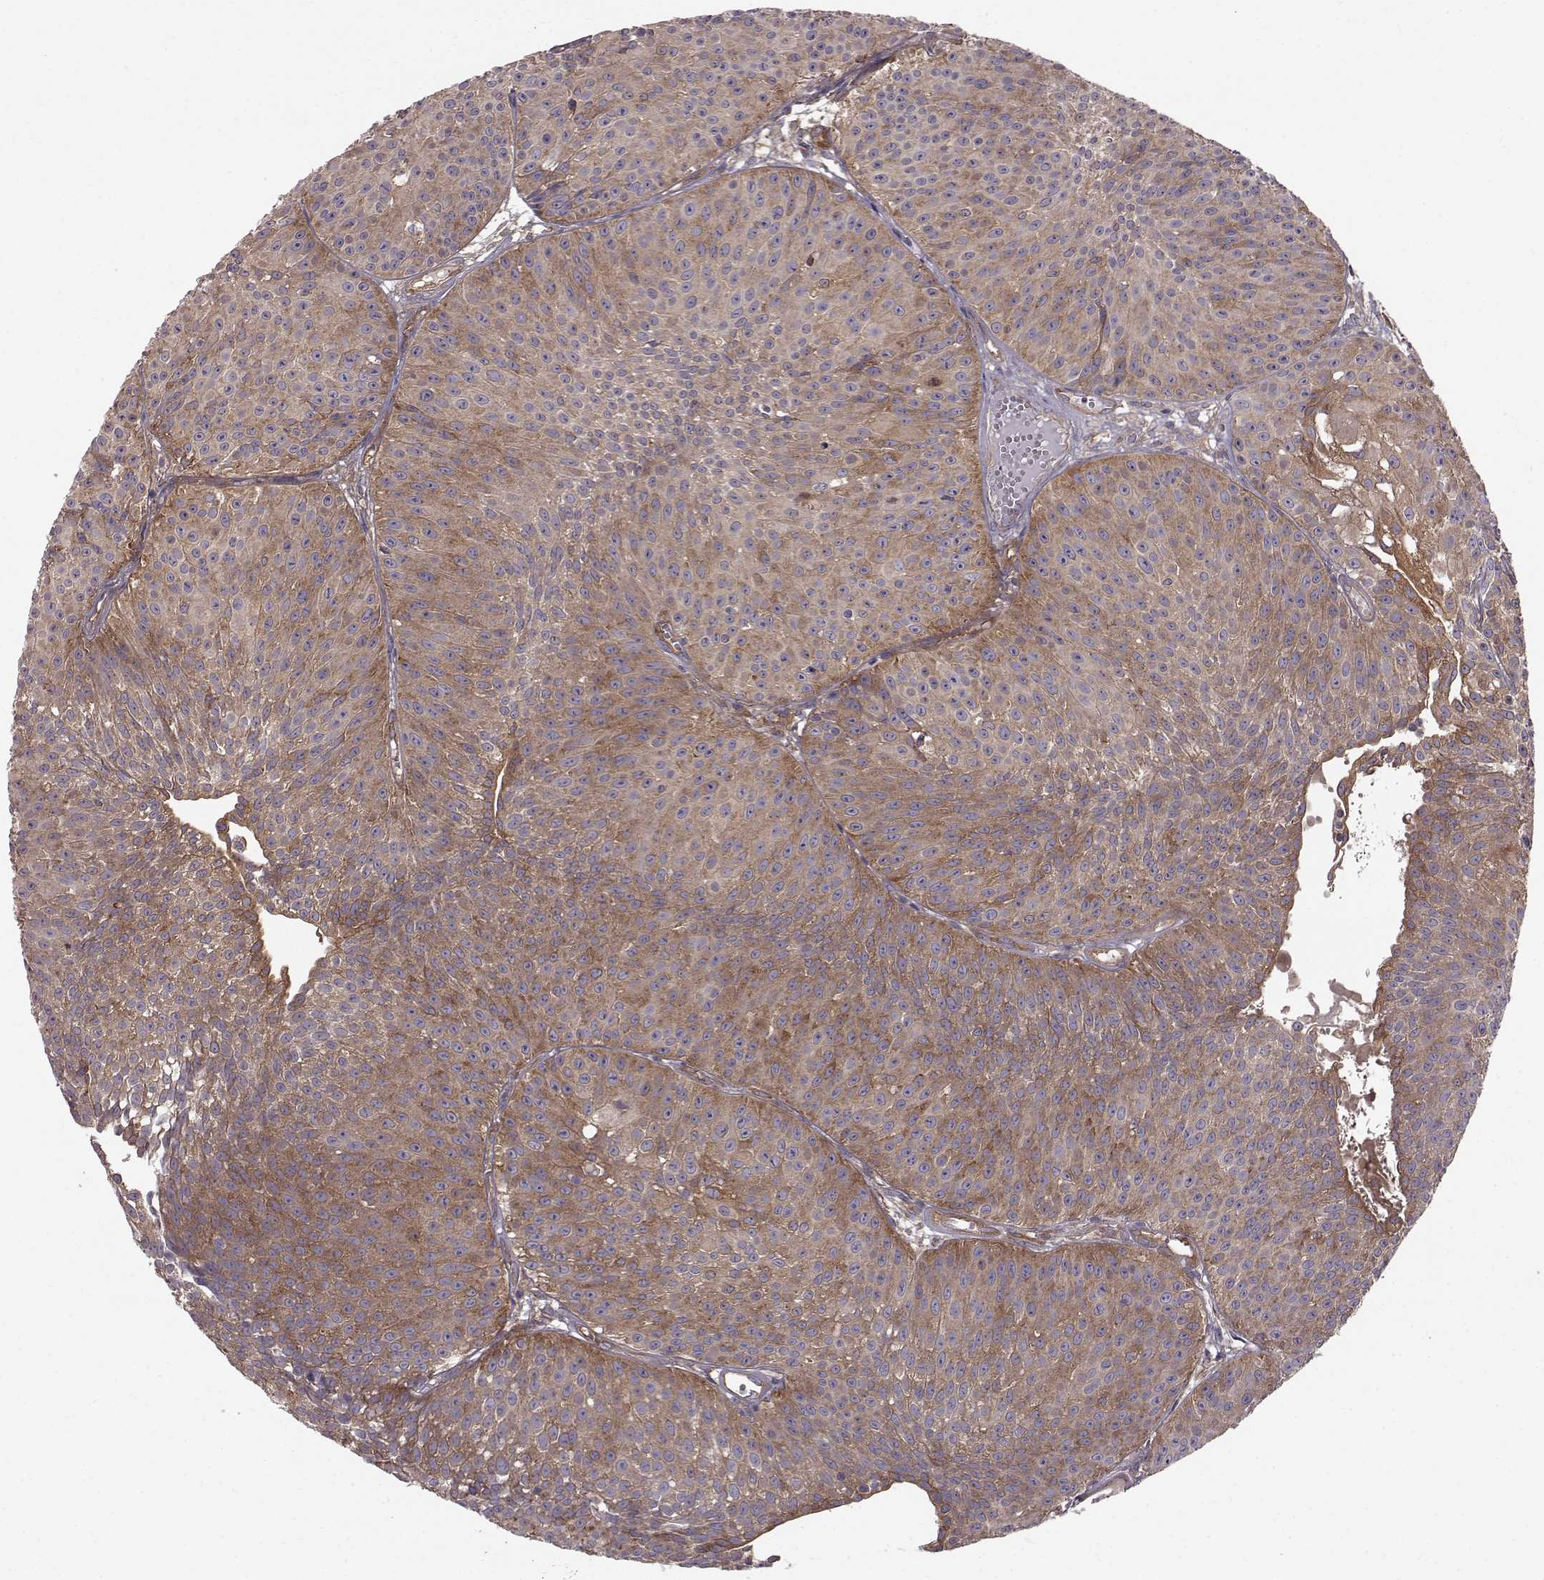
{"staining": {"intensity": "weak", "quantity": ">75%", "location": "cytoplasmic/membranous"}, "tissue": "urothelial cancer", "cell_type": "Tumor cells", "image_type": "cancer", "snomed": [{"axis": "morphology", "description": "Urothelial carcinoma, Low grade"}, {"axis": "topography", "description": "Urinary bladder"}], "caption": "Immunohistochemical staining of human urothelial carcinoma (low-grade) shows low levels of weak cytoplasmic/membranous positivity in approximately >75% of tumor cells.", "gene": "RABGAP1", "patient": {"sex": "male", "age": 63}}